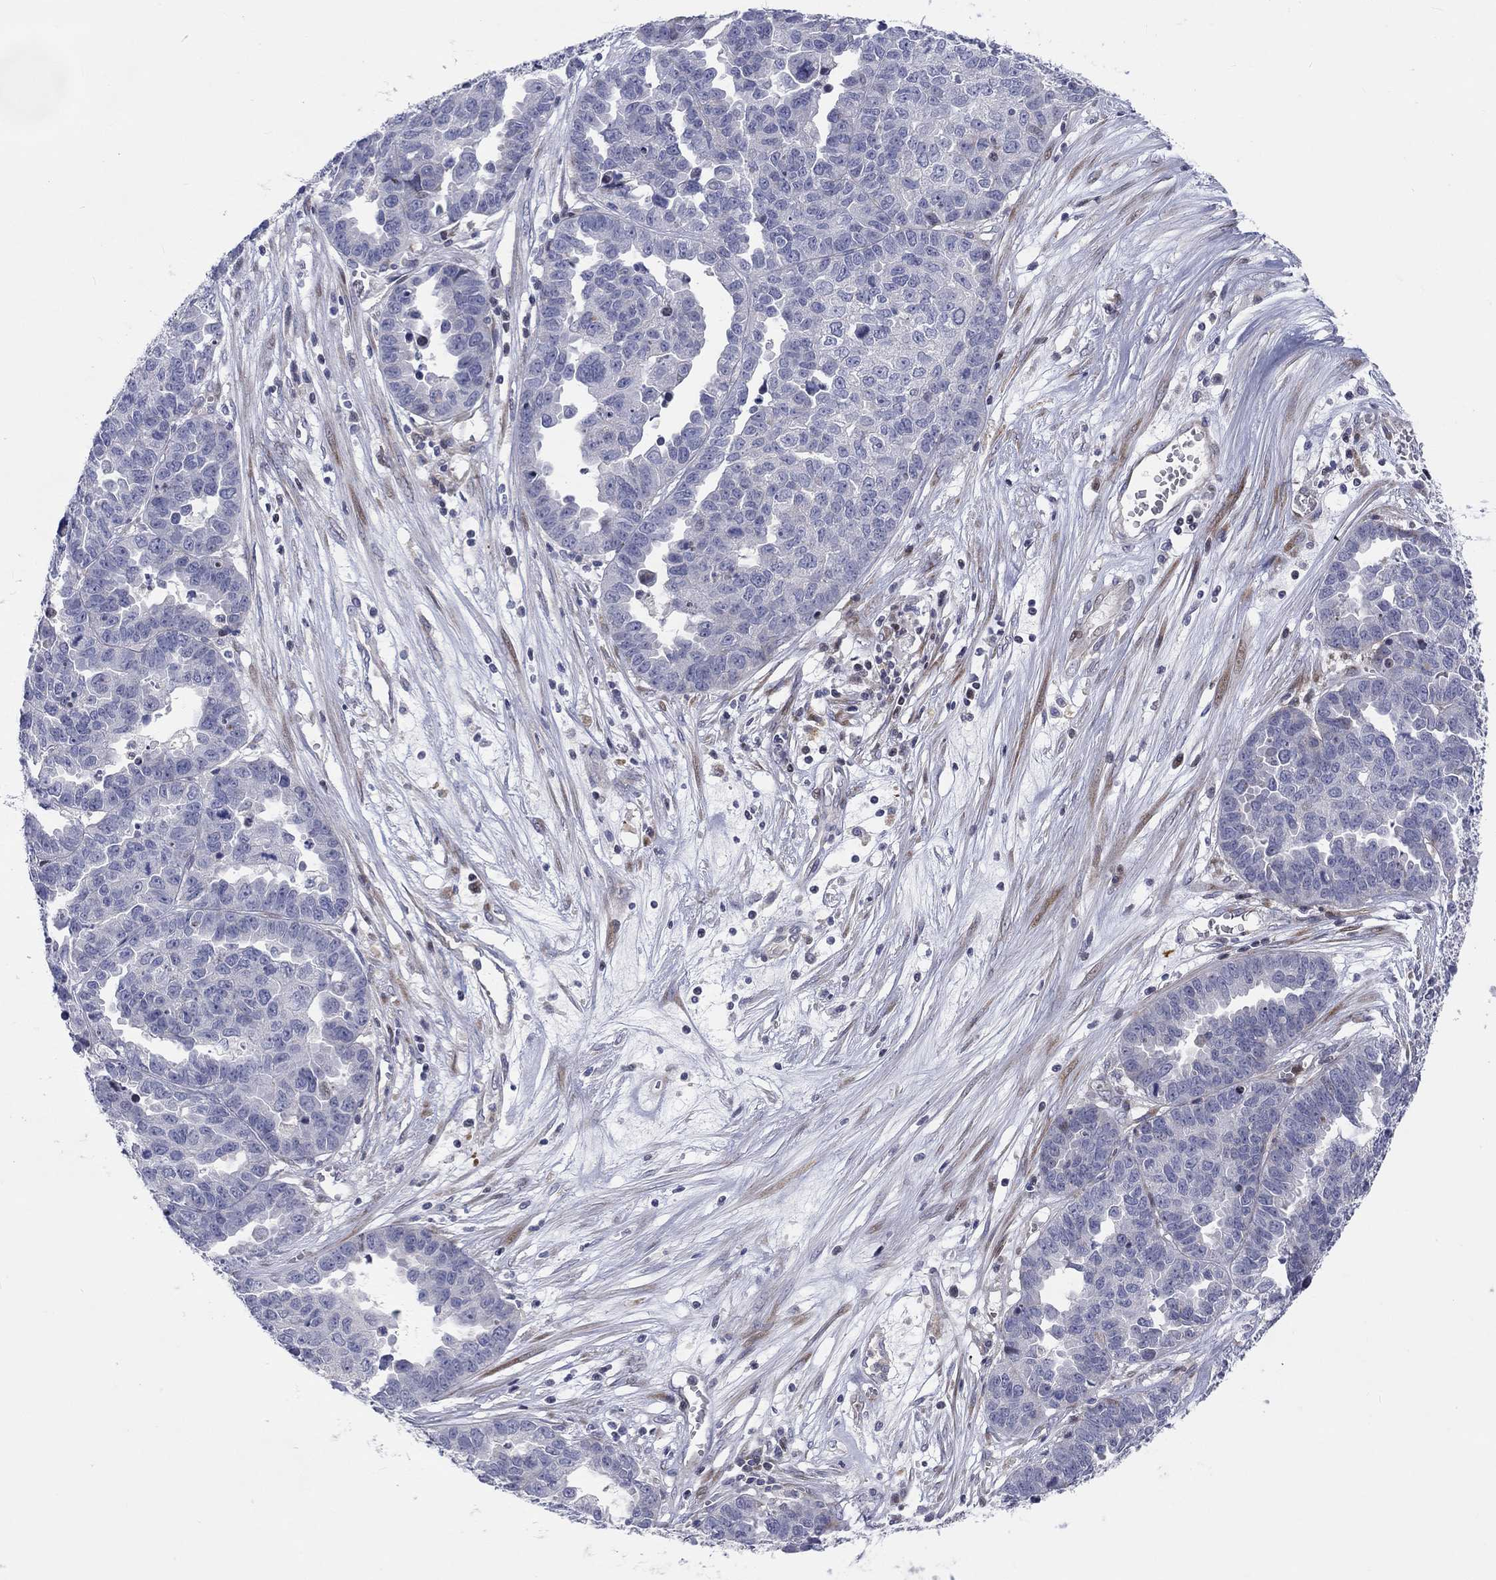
{"staining": {"intensity": "negative", "quantity": "none", "location": "none"}, "tissue": "ovarian cancer", "cell_type": "Tumor cells", "image_type": "cancer", "snomed": [{"axis": "morphology", "description": "Cystadenocarcinoma, serous, NOS"}, {"axis": "topography", "description": "Ovary"}], "caption": "An immunohistochemistry micrograph of ovarian cancer is shown. There is no staining in tumor cells of ovarian cancer.", "gene": "ARHGAP36", "patient": {"sex": "female", "age": 87}}